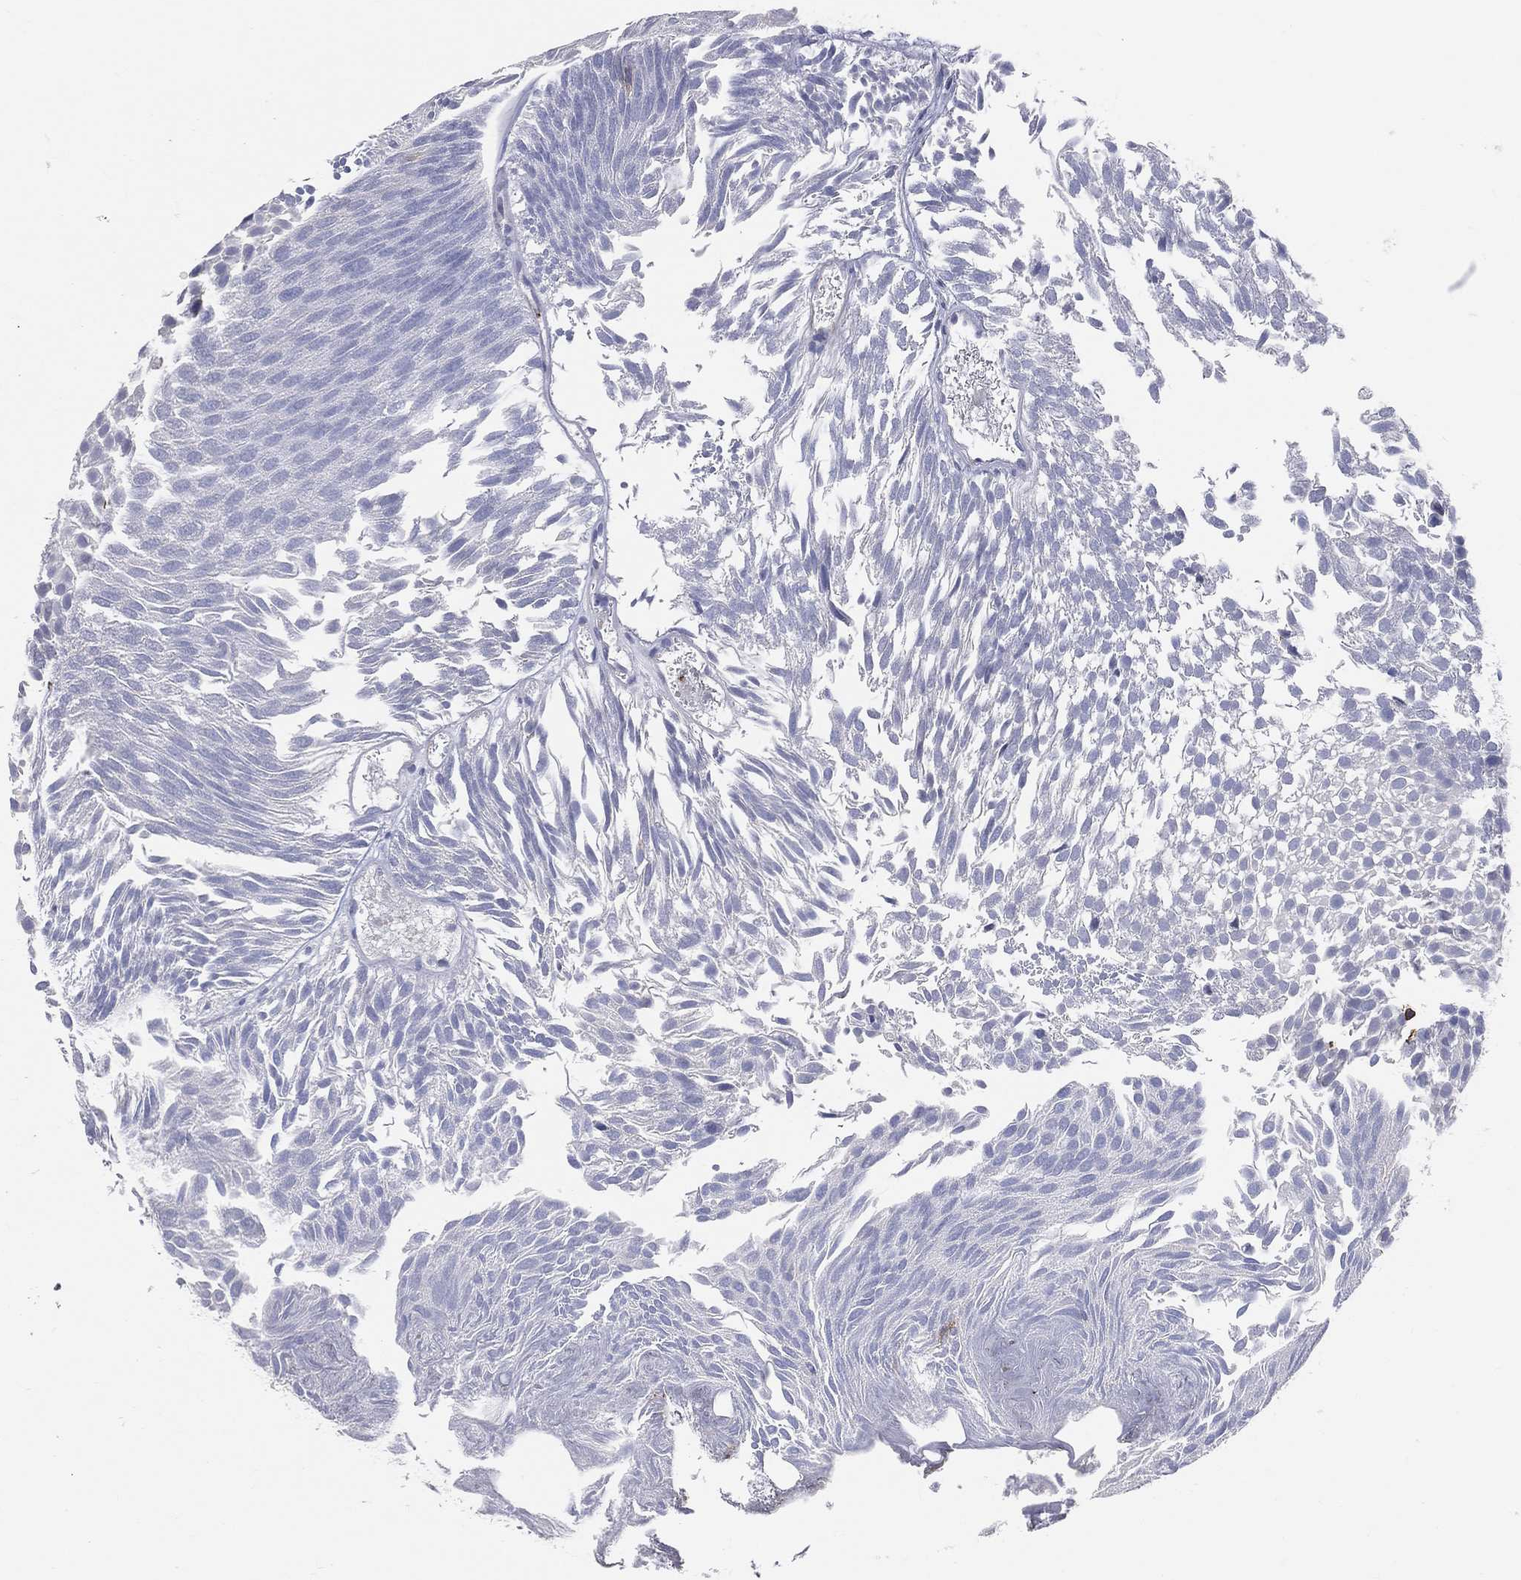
{"staining": {"intensity": "negative", "quantity": "none", "location": "none"}, "tissue": "urothelial cancer", "cell_type": "Tumor cells", "image_type": "cancer", "snomed": [{"axis": "morphology", "description": "Urothelial carcinoma, Low grade"}, {"axis": "topography", "description": "Urinary bladder"}], "caption": "Low-grade urothelial carcinoma stained for a protein using IHC displays no staining tumor cells.", "gene": "LAT", "patient": {"sex": "male", "age": 52}}